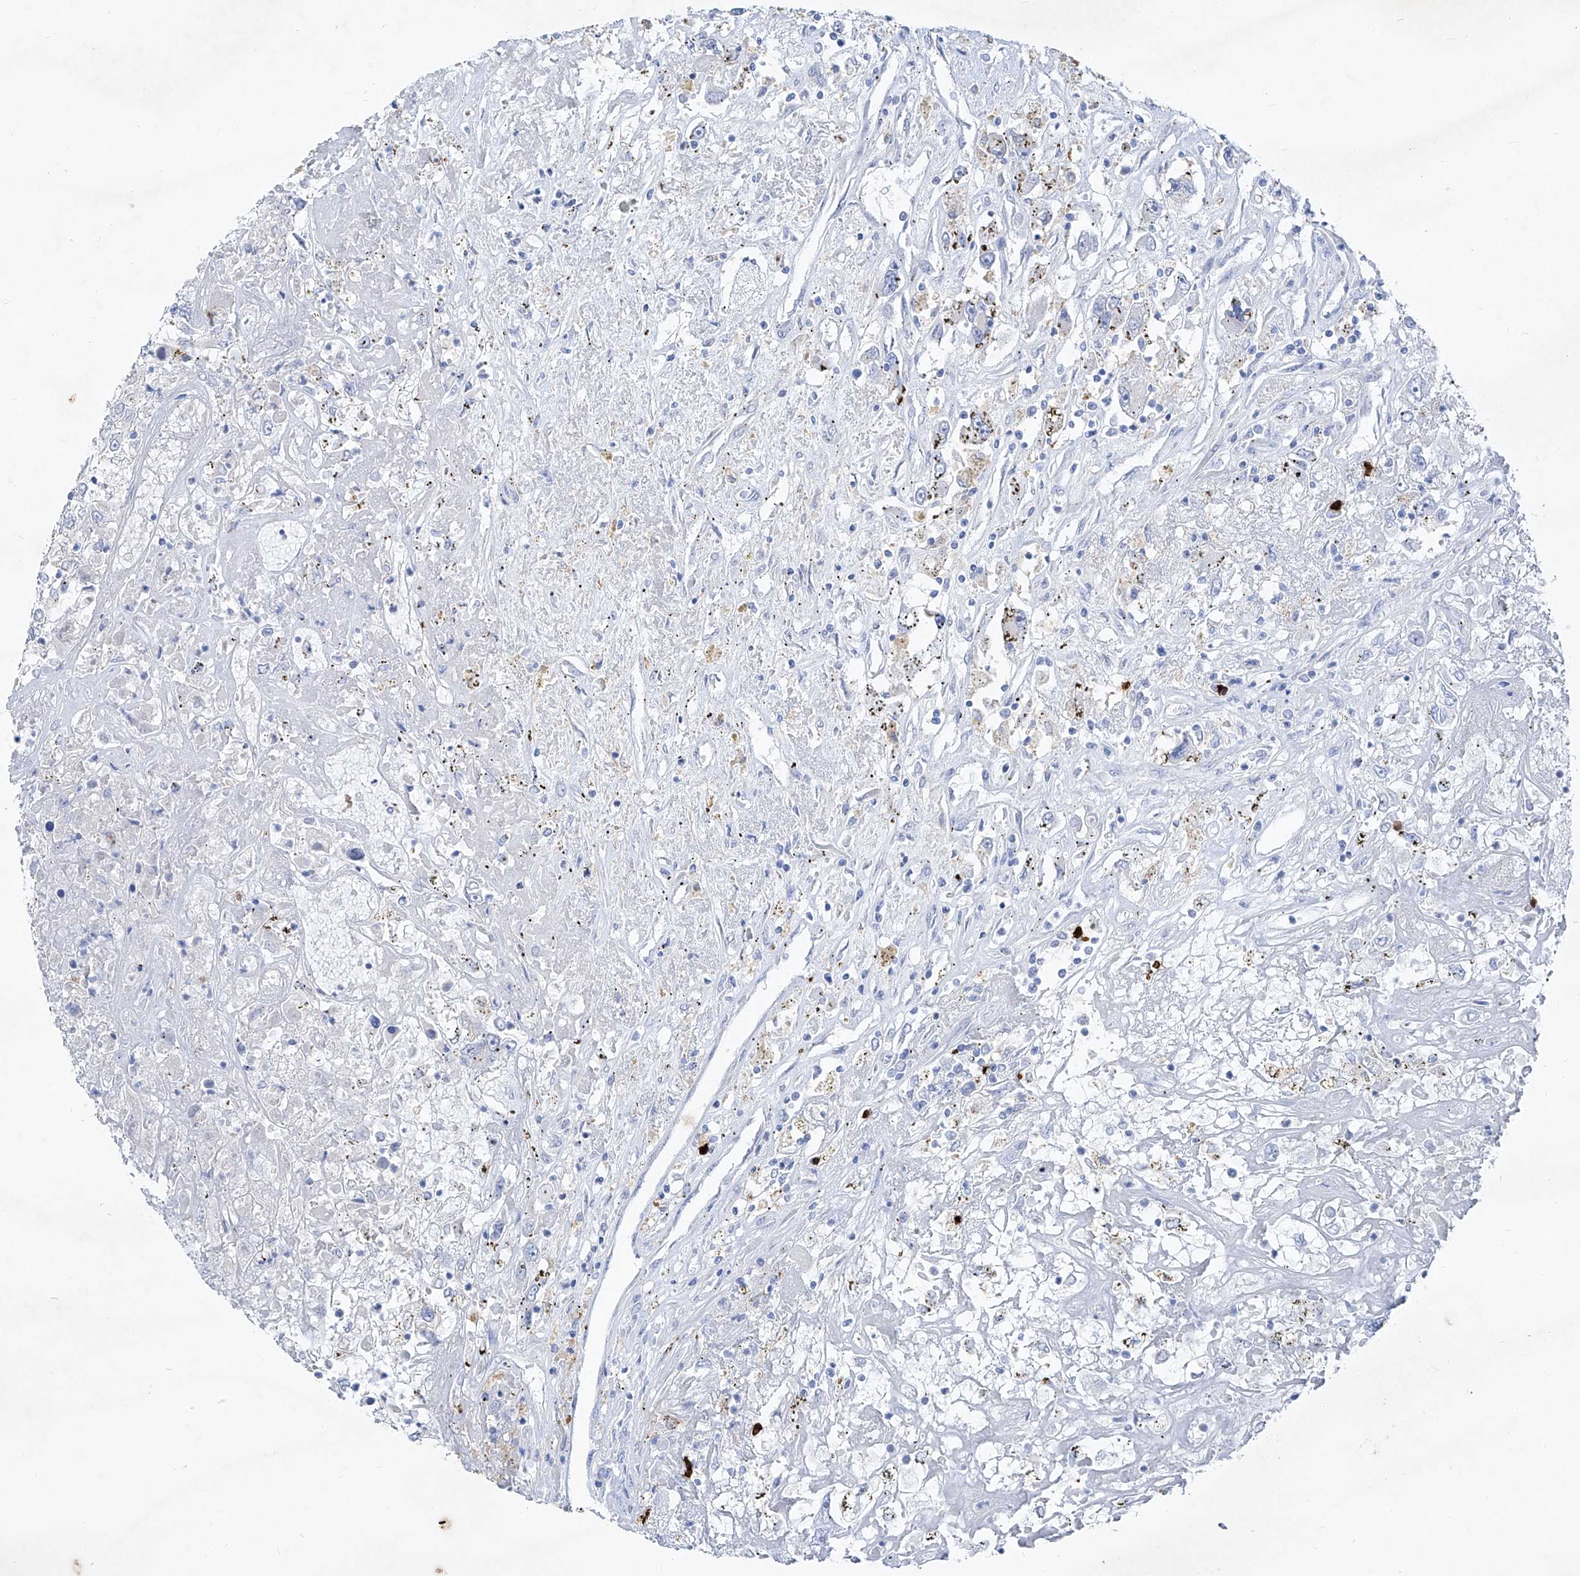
{"staining": {"intensity": "negative", "quantity": "none", "location": "none"}, "tissue": "renal cancer", "cell_type": "Tumor cells", "image_type": "cancer", "snomed": [{"axis": "morphology", "description": "Adenocarcinoma, NOS"}, {"axis": "topography", "description": "Kidney"}], "caption": "Adenocarcinoma (renal) was stained to show a protein in brown. There is no significant staining in tumor cells.", "gene": "FRS3", "patient": {"sex": "female", "age": 52}}